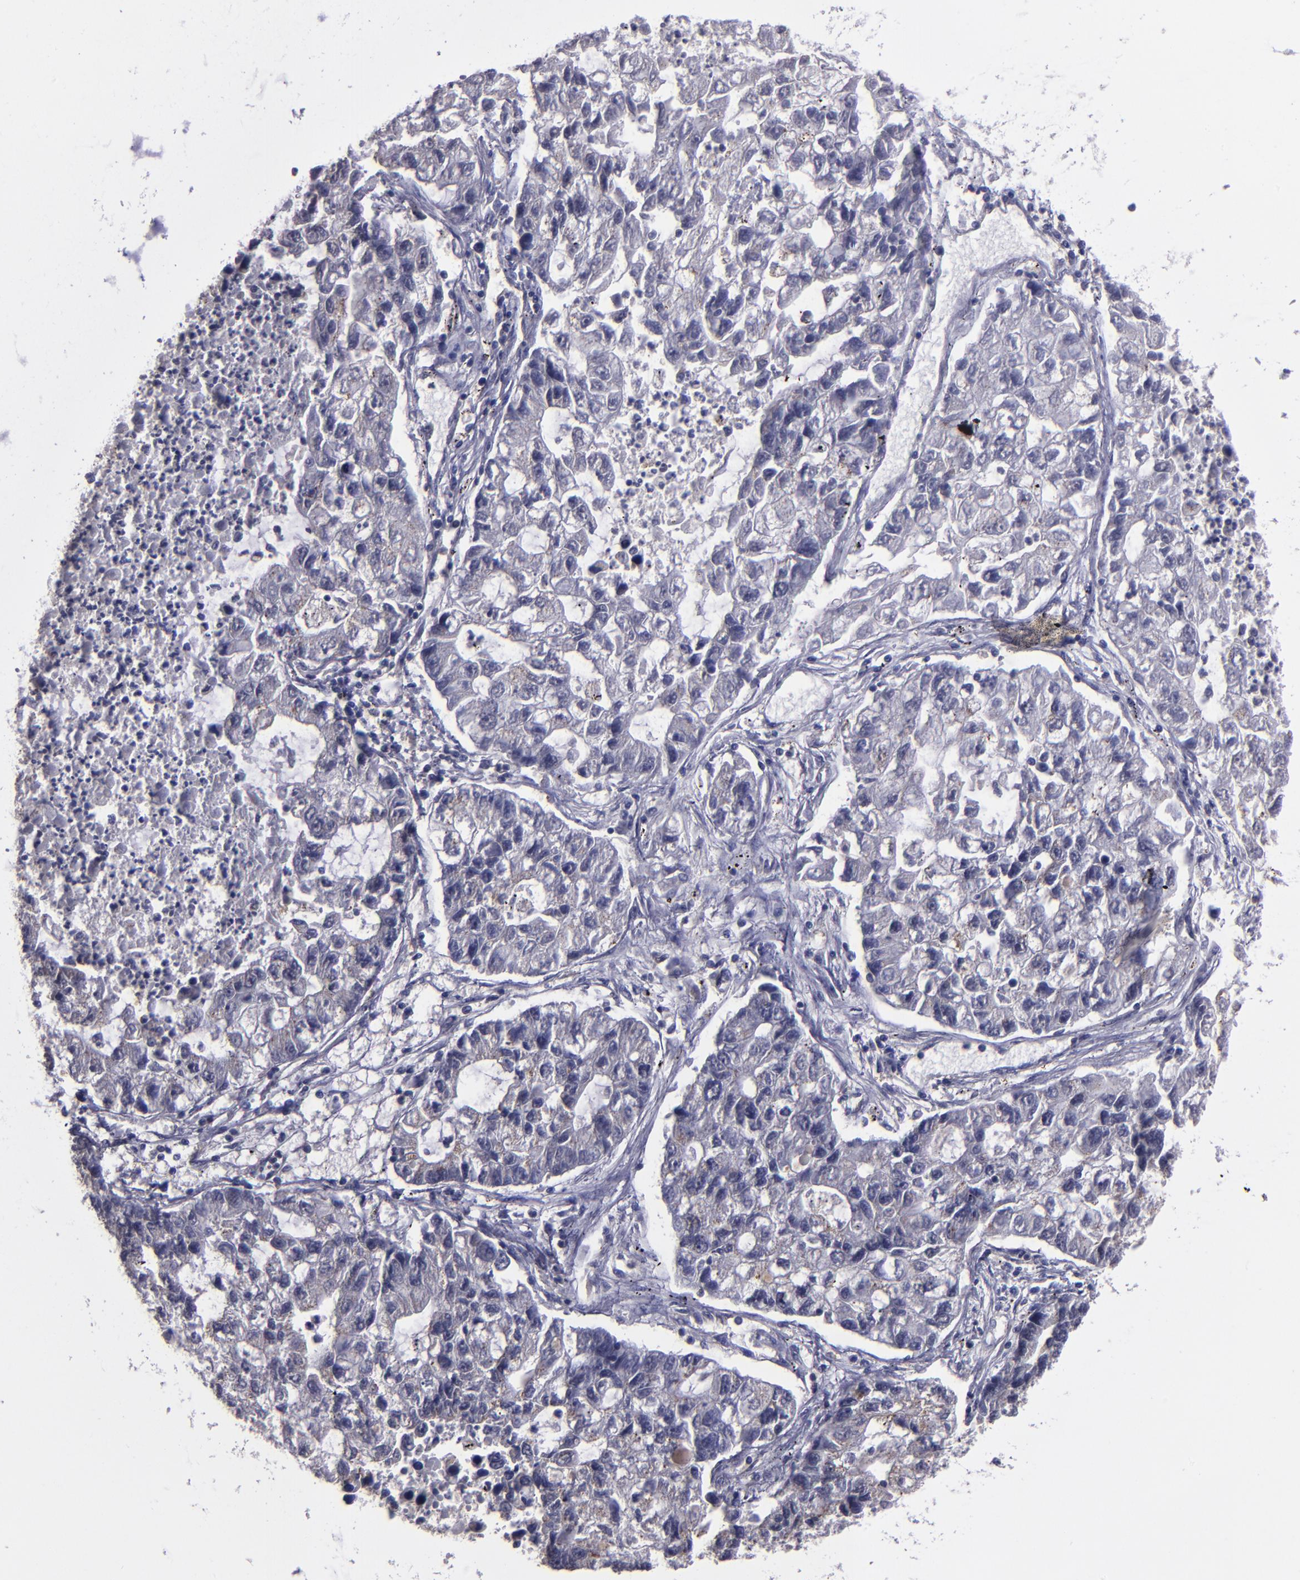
{"staining": {"intensity": "negative", "quantity": "none", "location": "none"}, "tissue": "lung cancer", "cell_type": "Tumor cells", "image_type": "cancer", "snomed": [{"axis": "morphology", "description": "Adenocarcinoma, NOS"}, {"axis": "topography", "description": "Lung"}], "caption": "Immunohistochemical staining of lung cancer reveals no significant staining in tumor cells. (Stains: DAB immunohistochemistry (IHC) with hematoxylin counter stain, Microscopy: brightfield microscopy at high magnification).", "gene": "CEBPE", "patient": {"sex": "female", "age": 51}}